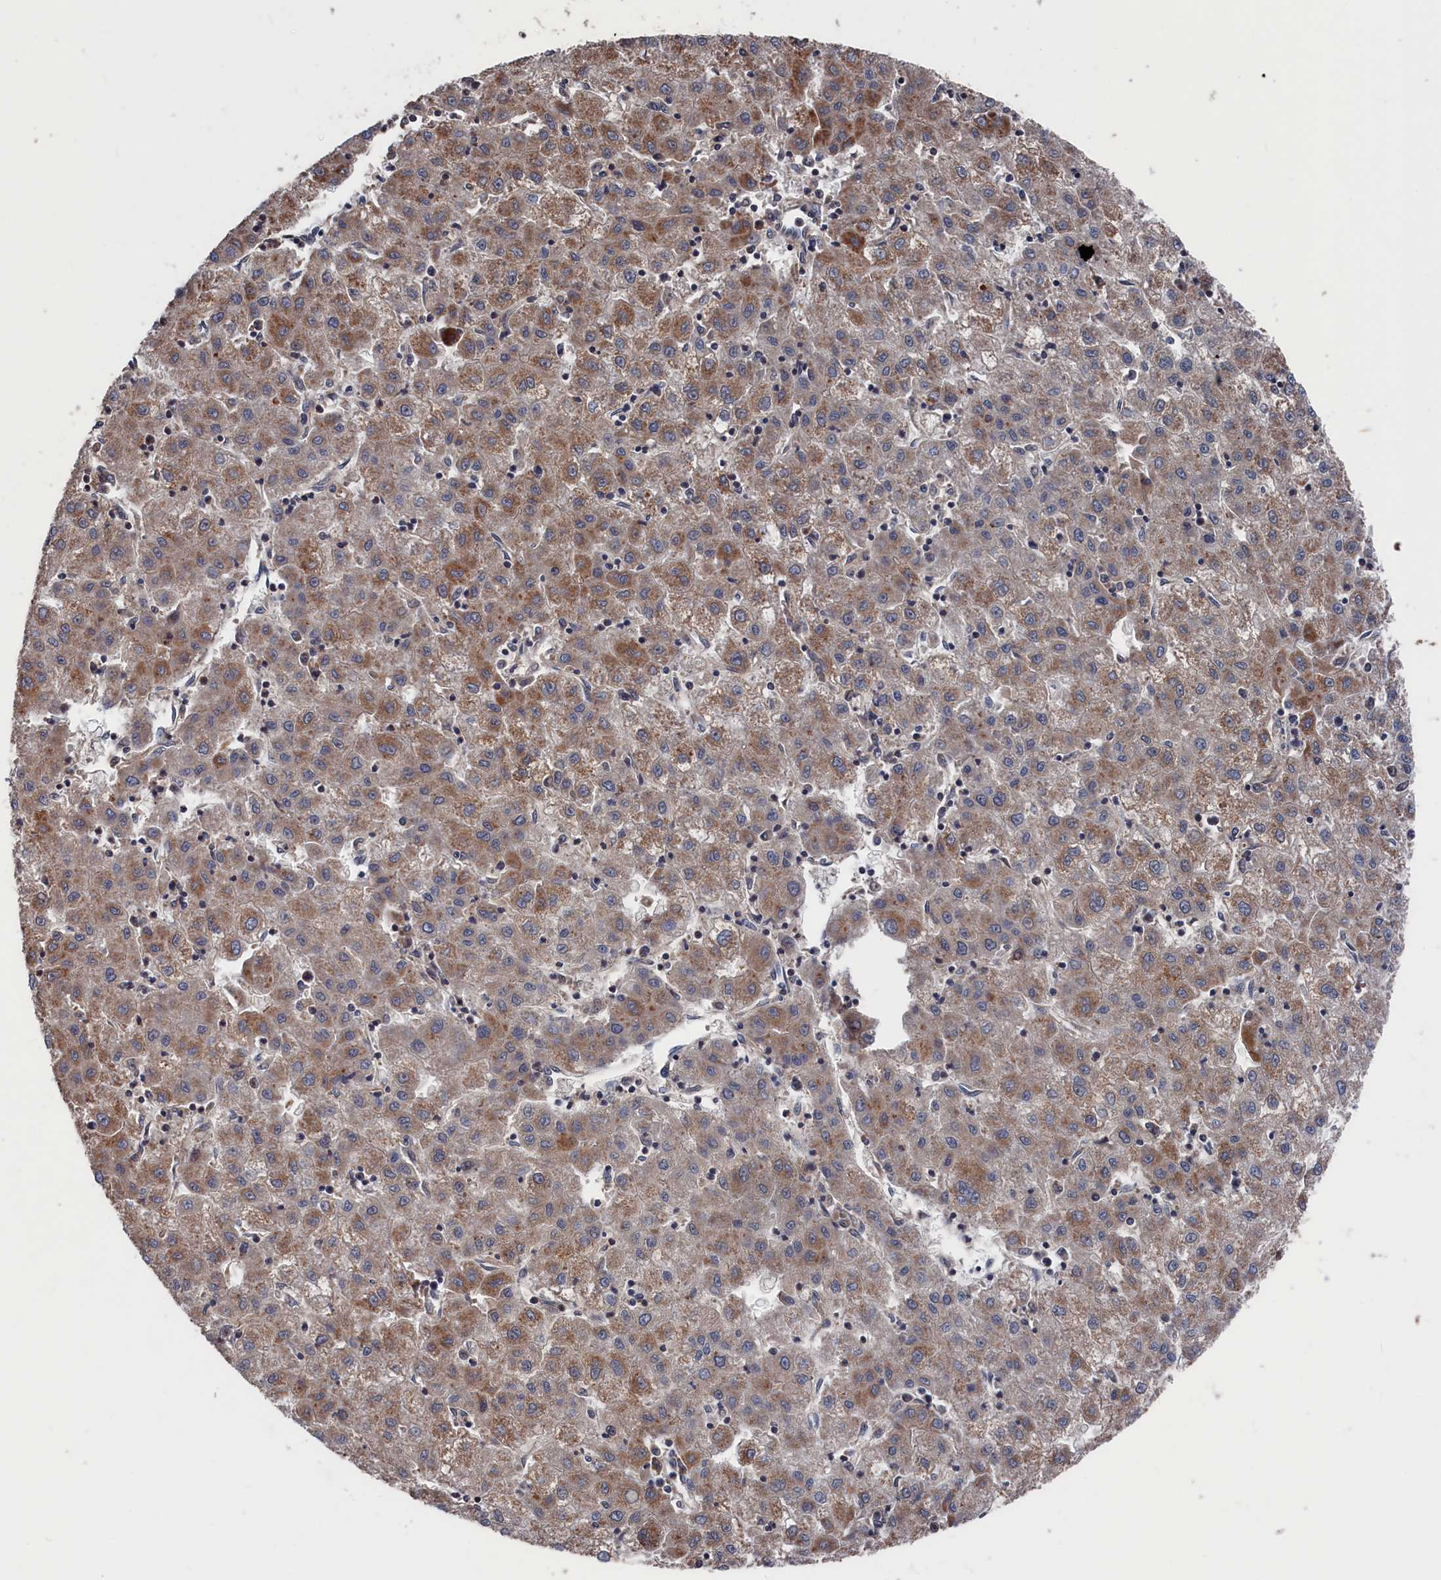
{"staining": {"intensity": "moderate", "quantity": ">75%", "location": "cytoplasmic/membranous"}, "tissue": "liver cancer", "cell_type": "Tumor cells", "image_type": "cancer", "snomed": [{"axis": "morphology", "description": "Carcinoma, Hepatocellular, NOS"}, {"axis": "topography", "description": "Liver"}], "caption": "The histopathology image demonstrates staining of liver cancer, revealing moderate cytoplasmic/membranous protein expression (brown color) within tumor cells.", "gene": "PDE12", "patient": {"sex": "male", "age": 72}}